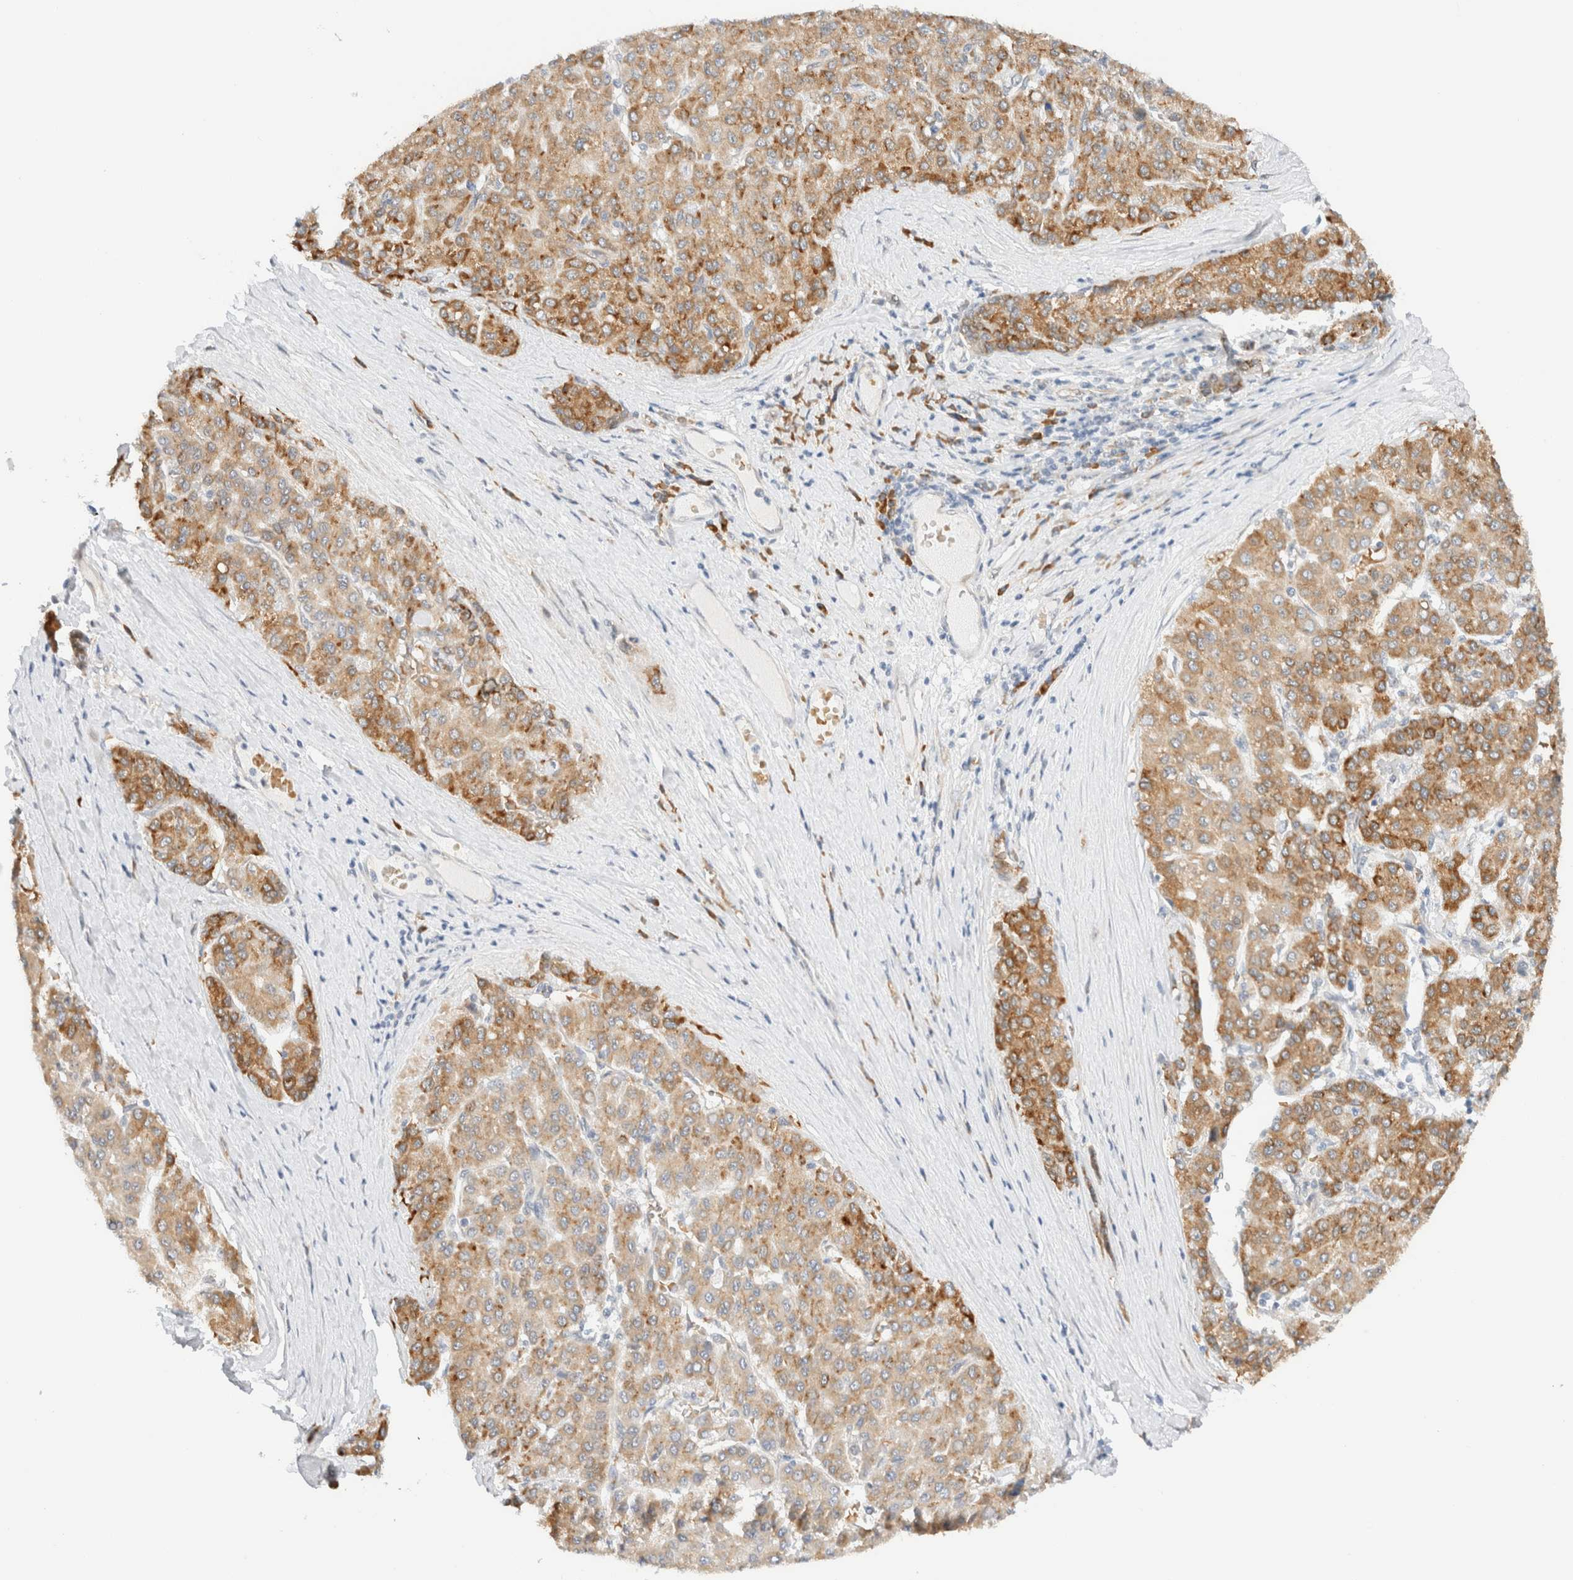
{"staining": {"intensity": "moderate", "quantity": "25%-75%", "location": "cytoplasmic/membranous"}, "tissue": "liver cancer", "cell_type": "Tumor cells", "image_type": "cancer", "snomed": [{"axis": "morphology", "description": "Carcinoma, Hepatocellular, NOS"}, {"axis": "topography", "description": "Liver"}], "caption": "This image demonstrates liver hepatocellular carcinoma stained with immunohistochemistry to label a protein in brown. The cytoplasmic/membranous of tumor cells show moderate positivity for the protein. Nuclei are counter-stained blue.", "gene": "SYVN1", "patient": {"sex": "male", "age": 65}}